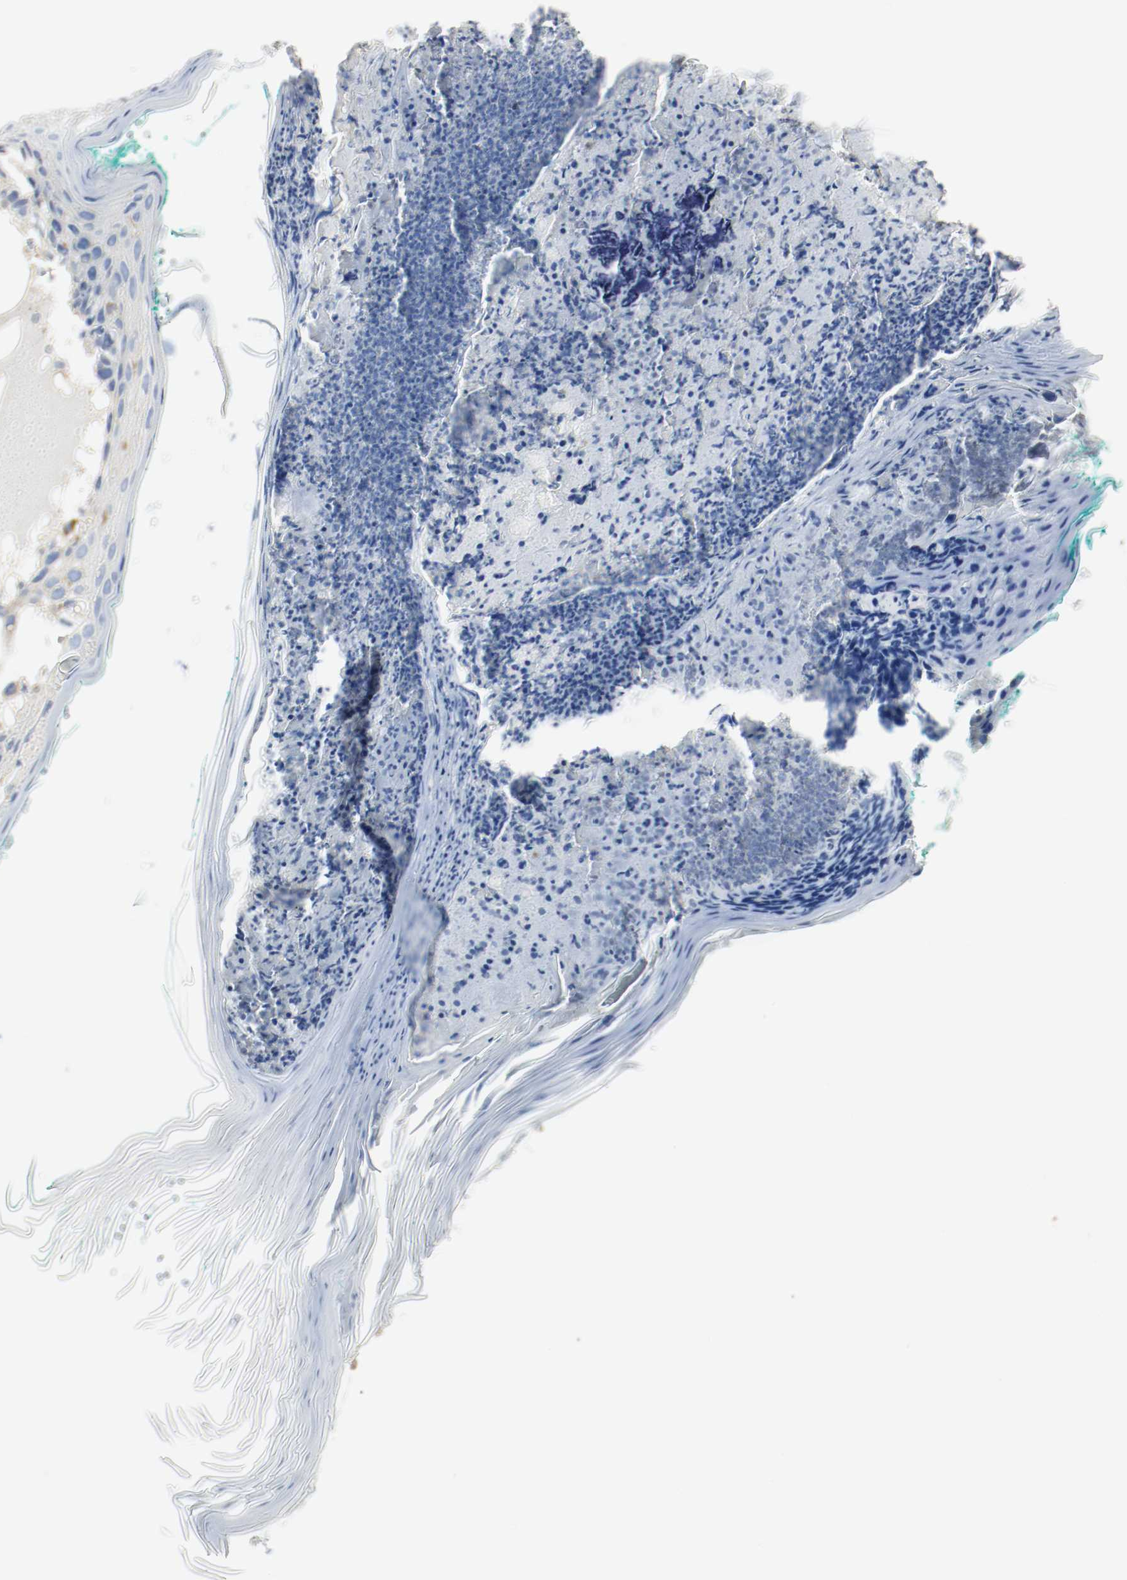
{"staining": {"intensity": "negative", "quantity": "none", "location": "none"}, "tissue": "skin cancer", "cell_type": "Tumor cells", "image_type": "cancer", "snomed": [{"axis": "morphology", "description": "Normal tissue, NOS"}, {"axis": "morphology", "description": "Basal cell carcinoma"}, {"axis": "topography", "description": "Skin"}], "caption": "Micrograph shows no significant protein positivity in tumor cells of skin cancer. (Stains: DAB (3,3'-diaminobenzidine) IHC with hematoxylin counter stain, Microscopy: brightfield microscopy at high magnification).", "gene": "ARPC1B", "patient": {"sex": "male", "age": 77}}